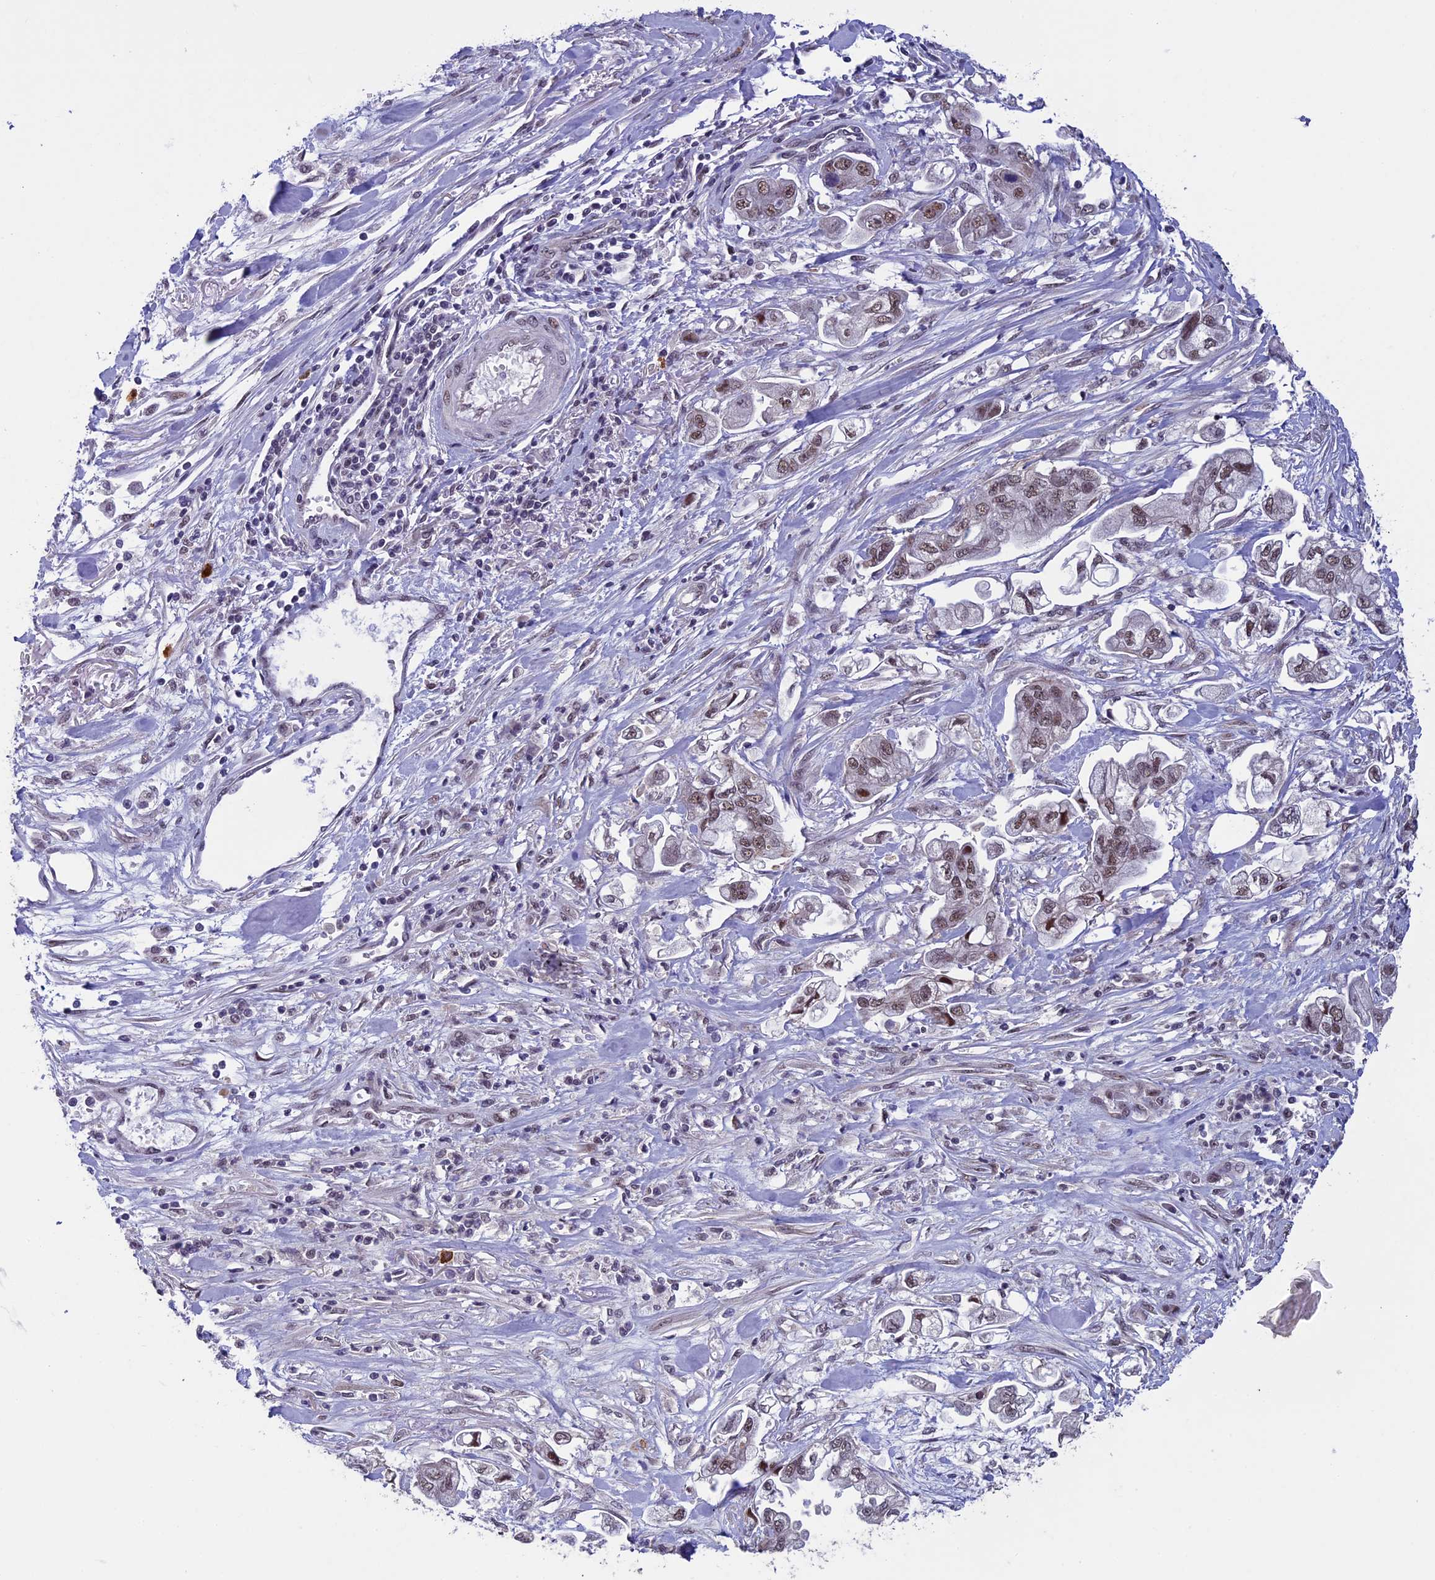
{"staining": {"intensity": "weak", "quantity": "25%-75%", "location": "nuclear"}, "tissue": "stomach cancer", "cell_type": "Tumor cells", "image_type": "cancer", "snomed": [{"axis": "morphology", "description": "Adenocarcinoma, NOS"}, {"axis": "topography", "description": "Stomach"}], "caption": "High-magnification brightfield microscopy of stomach cancer (adenocarcinoma) stained with DAB (3,3'-diaminobenzidine) (brown) and counterstained with hematoxylin (blue). tumor cells exhibit weak nuclear expression is seen in approximately25%-75% of cells.", "gene": "RNF40", "patient": {"sex": "male", "age": 62}}